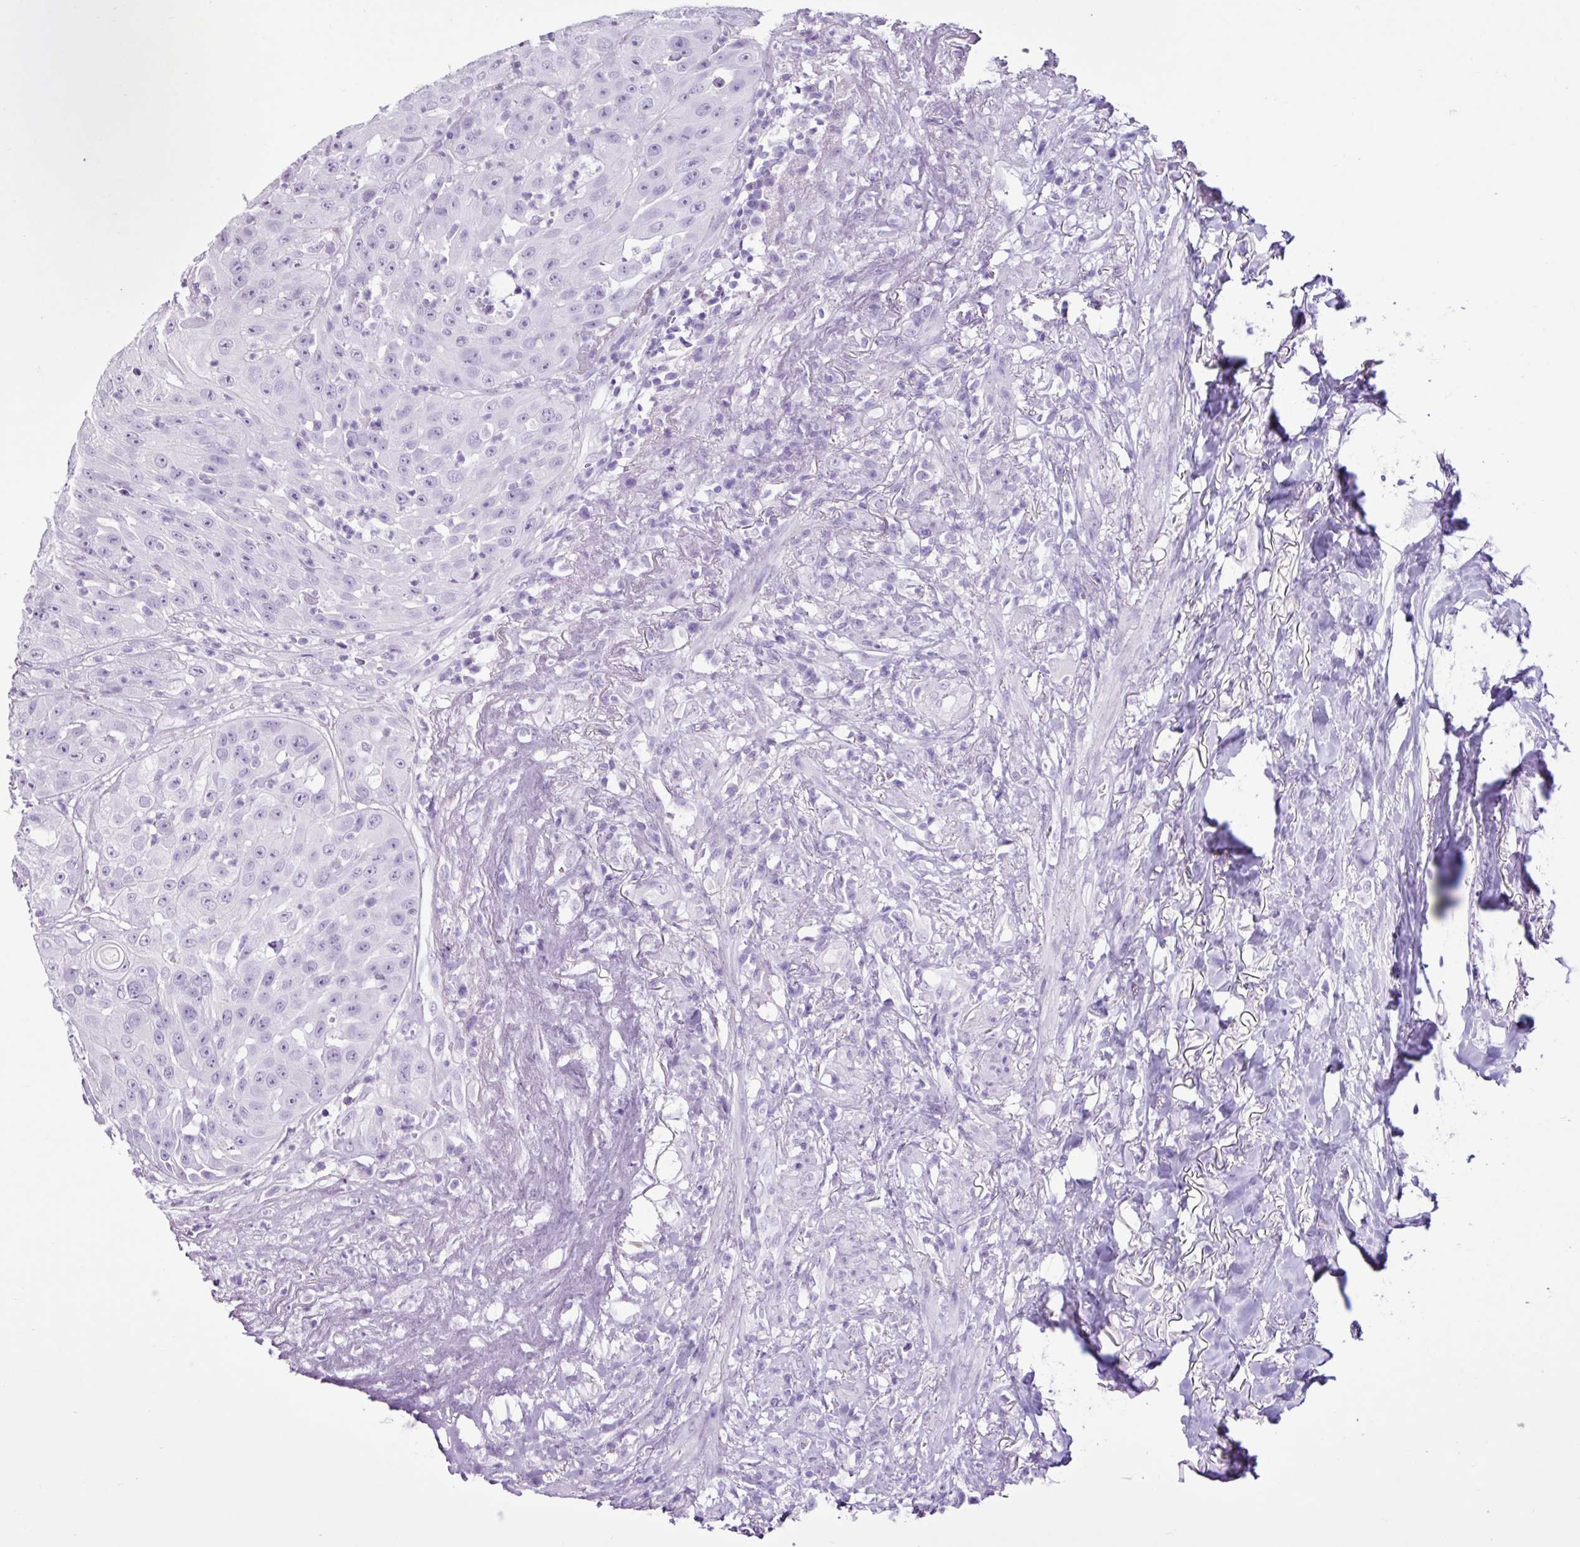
{"staining": {"intensity": "negative", "quantity": "none", "location": "none"}, "tissue": "head and neck cancer", "cell_type": "Tumor cells", "image_type": "cancer", "snomed": [{"axis": "morphology", "description": "Squamous cell carcinoma, NOS"}, {"axis": "topography", "description": "Head-Neck"}], "caption": "Immunohistochemistry image of head and neck cancer stained for a protein (brown), which displays no positivity in tumor cells. The staining is performed using DAB brown chromogen with nuclei counter-stained in using hematoxylin.", "gene": "PGR", "patient": {"sex": "male", "age": 83}}